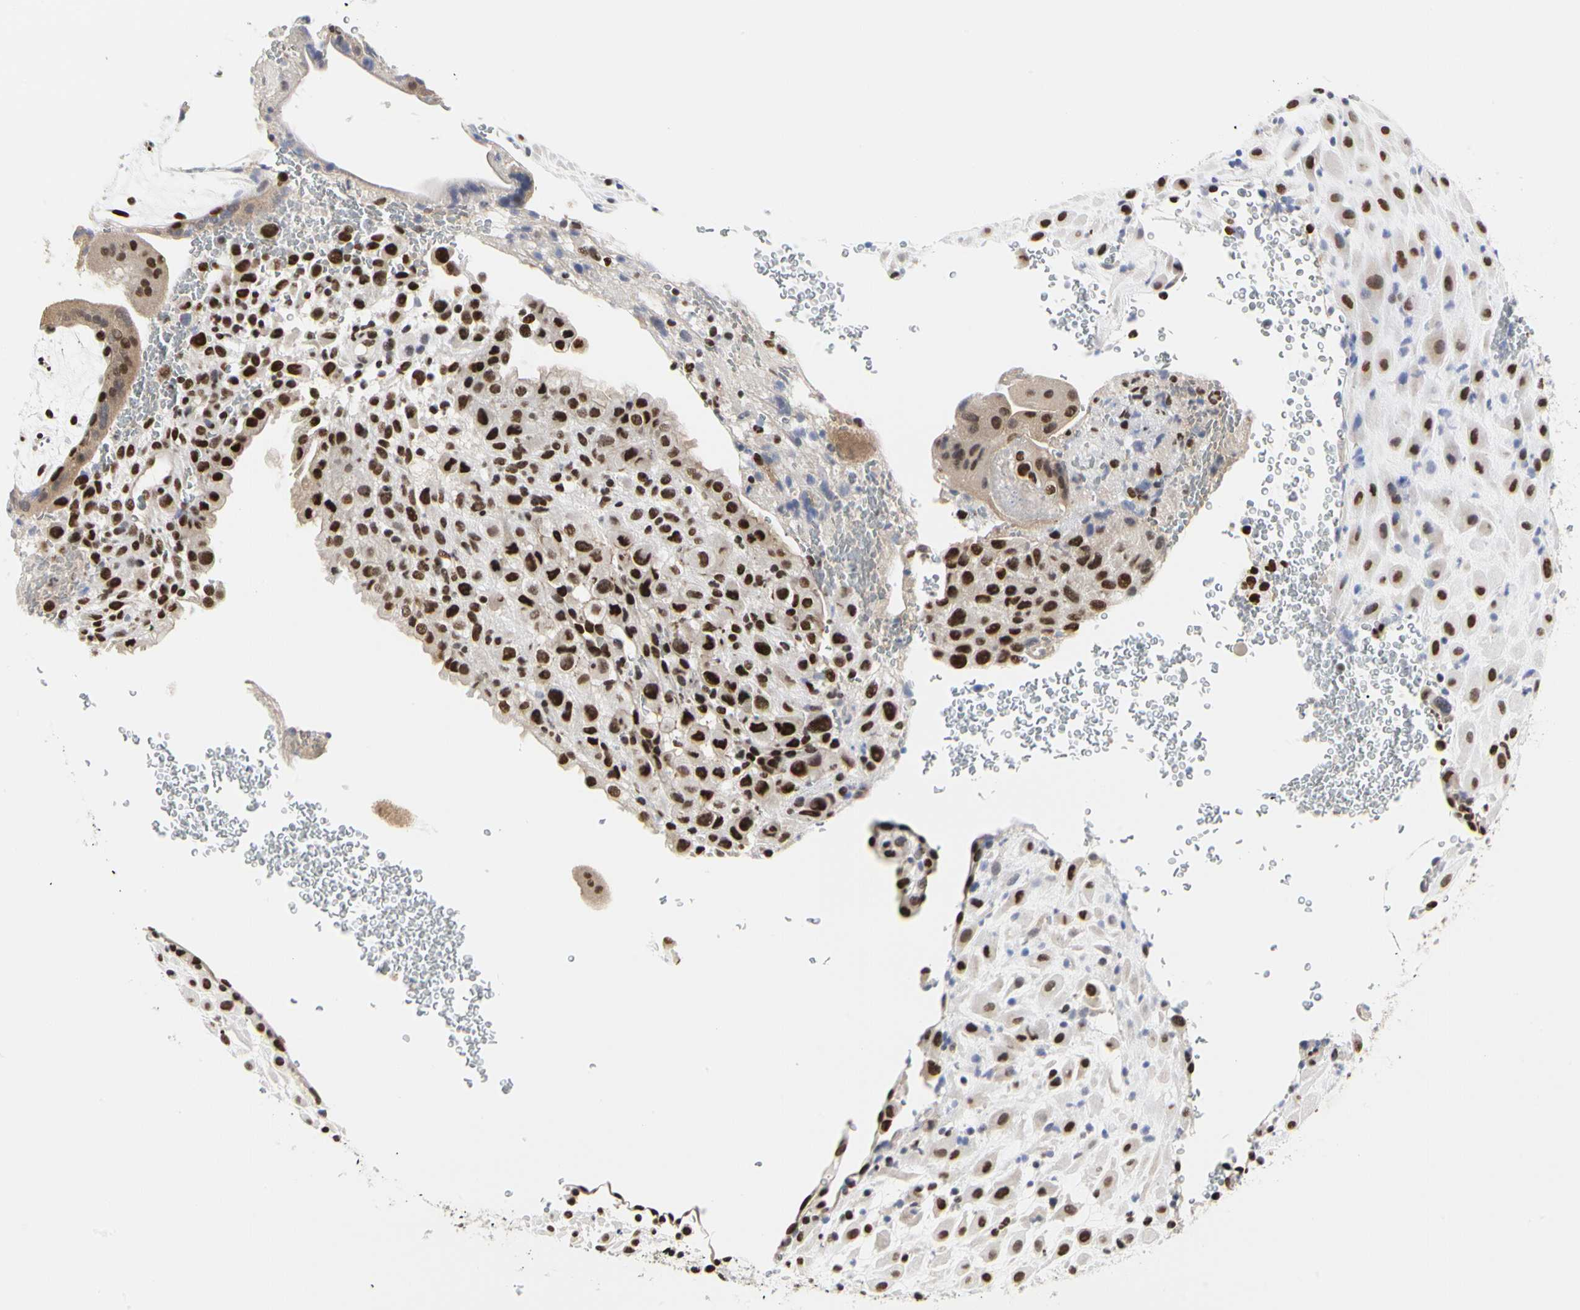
{"staining": {"intensity": "strong", "quantity": ">75%", "location": "nuclear"}, "tissue": "placenta", "cell_type": "Decidual cells", "image_type": "normal", "snomed": [{"axis": "morphology", "description": "Normal tissue, NOS"}, {"axis": "topography", "description": "Placenta"}], "caption": "Immunohistochemistry (IHC) of benign placenta displays high levels of strong nuclear positivity in approximately >75% of decidual cells. Nuclei are stained in blue.", "gene": "PRMT3", "patient": {"sex": "female", "age": 19}}